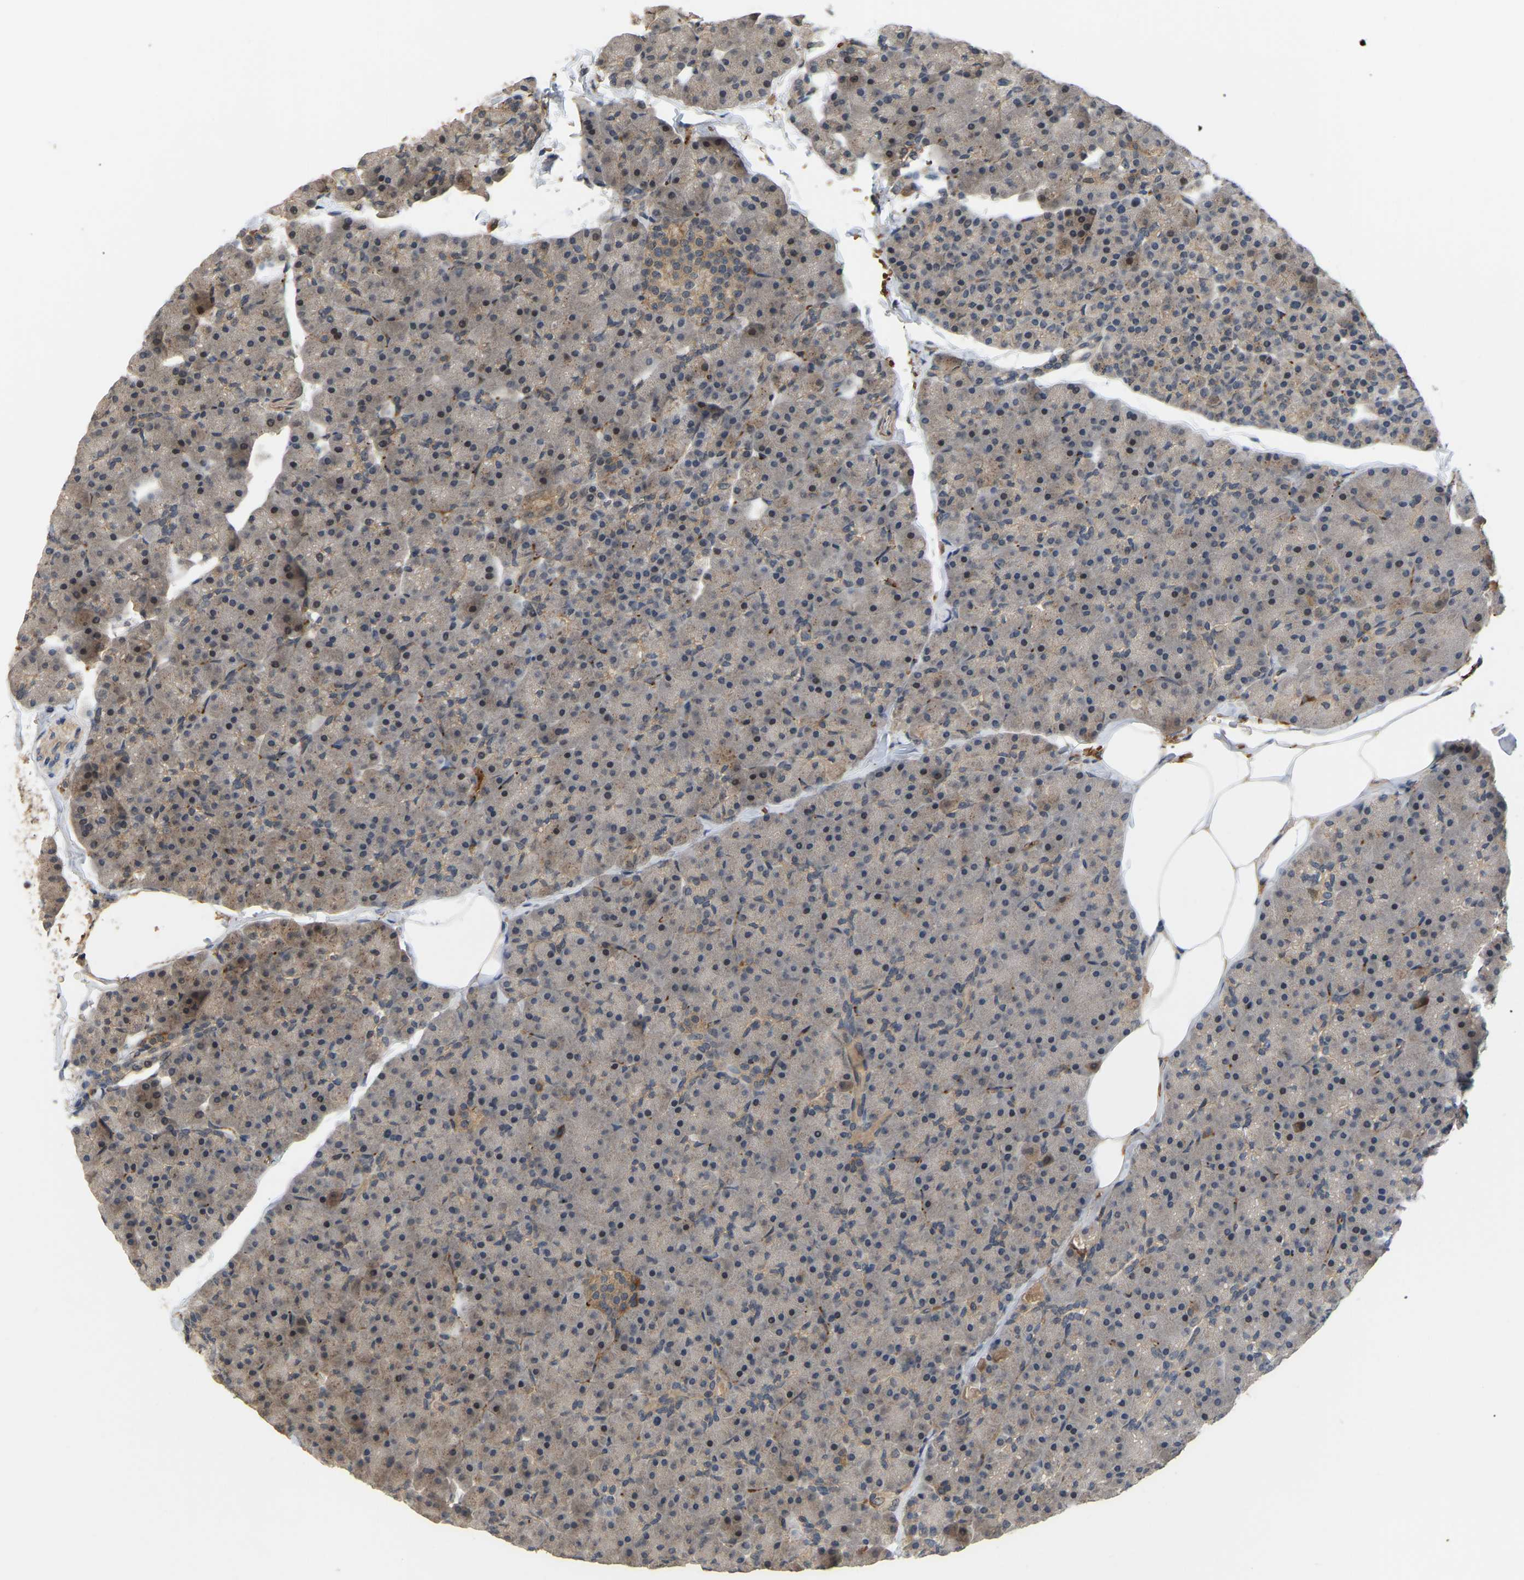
{"staining": {"intensity": "moderate", "quantity": "<25%", "location": "nuclear"}, "tissue": "pancreas", "cell_type": "Exocrine glandular cells", "image_type": "normal", "snomed": [{"axis": "morphology", "description": "Normal tissue, NOS"}, {"axis": "topography", "description": "Pancreas"}], "caption": "A histopathology image of human pancreas stained for a protein demonstrates moderate nuclear brown staining in exocrine glandular cells. The protein of interest is stained brown, and the nuclei are stained in blue (DAB (3,3'-diaminobenzidine) IHC with brightfield microscopy, high magnification).", "gene": "LIMK2", "patient": {"sex": "male", "age": 35}}